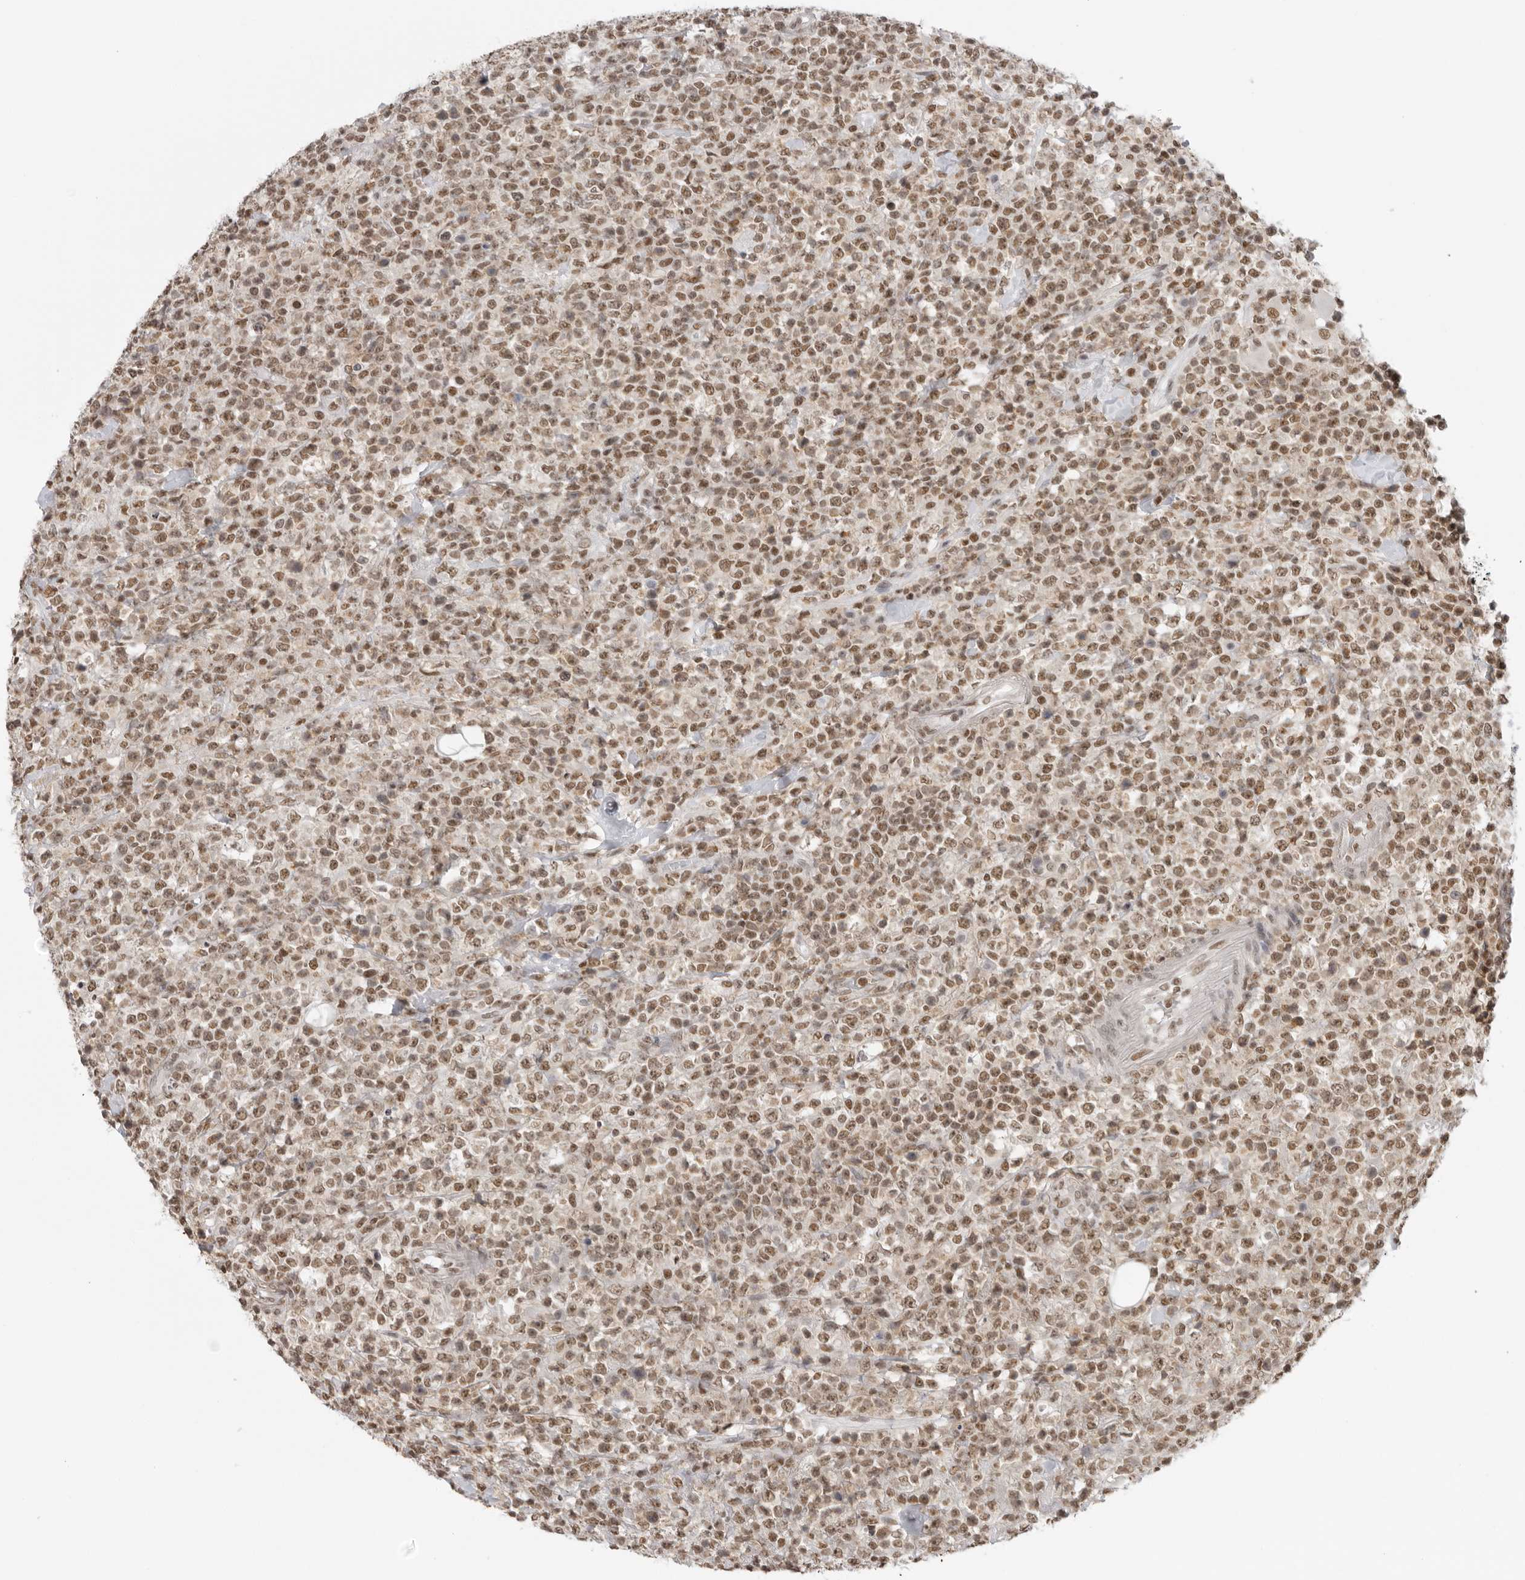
{"staining": {"intensity": "moderate", "quantity": ">75%", "location": "nuclear"}, "tissue": "lymphoma", "cell_type": "Tumor cells", "image_type": "cancer", "snomed": [{"axis": "morphology", "description": "Malignant lymphoma, non-Hodgkin's type, High grade"}, {"axis": "topography", "description": "Colon"}], "caption": "There is medium levels of moderate nuclear positivity in tumor cells of lymphoma, as demonstrated by immunohistochemical staining (brown color).", "gene": "RPA2", "patient": {"sex": "female", "age": 53}}